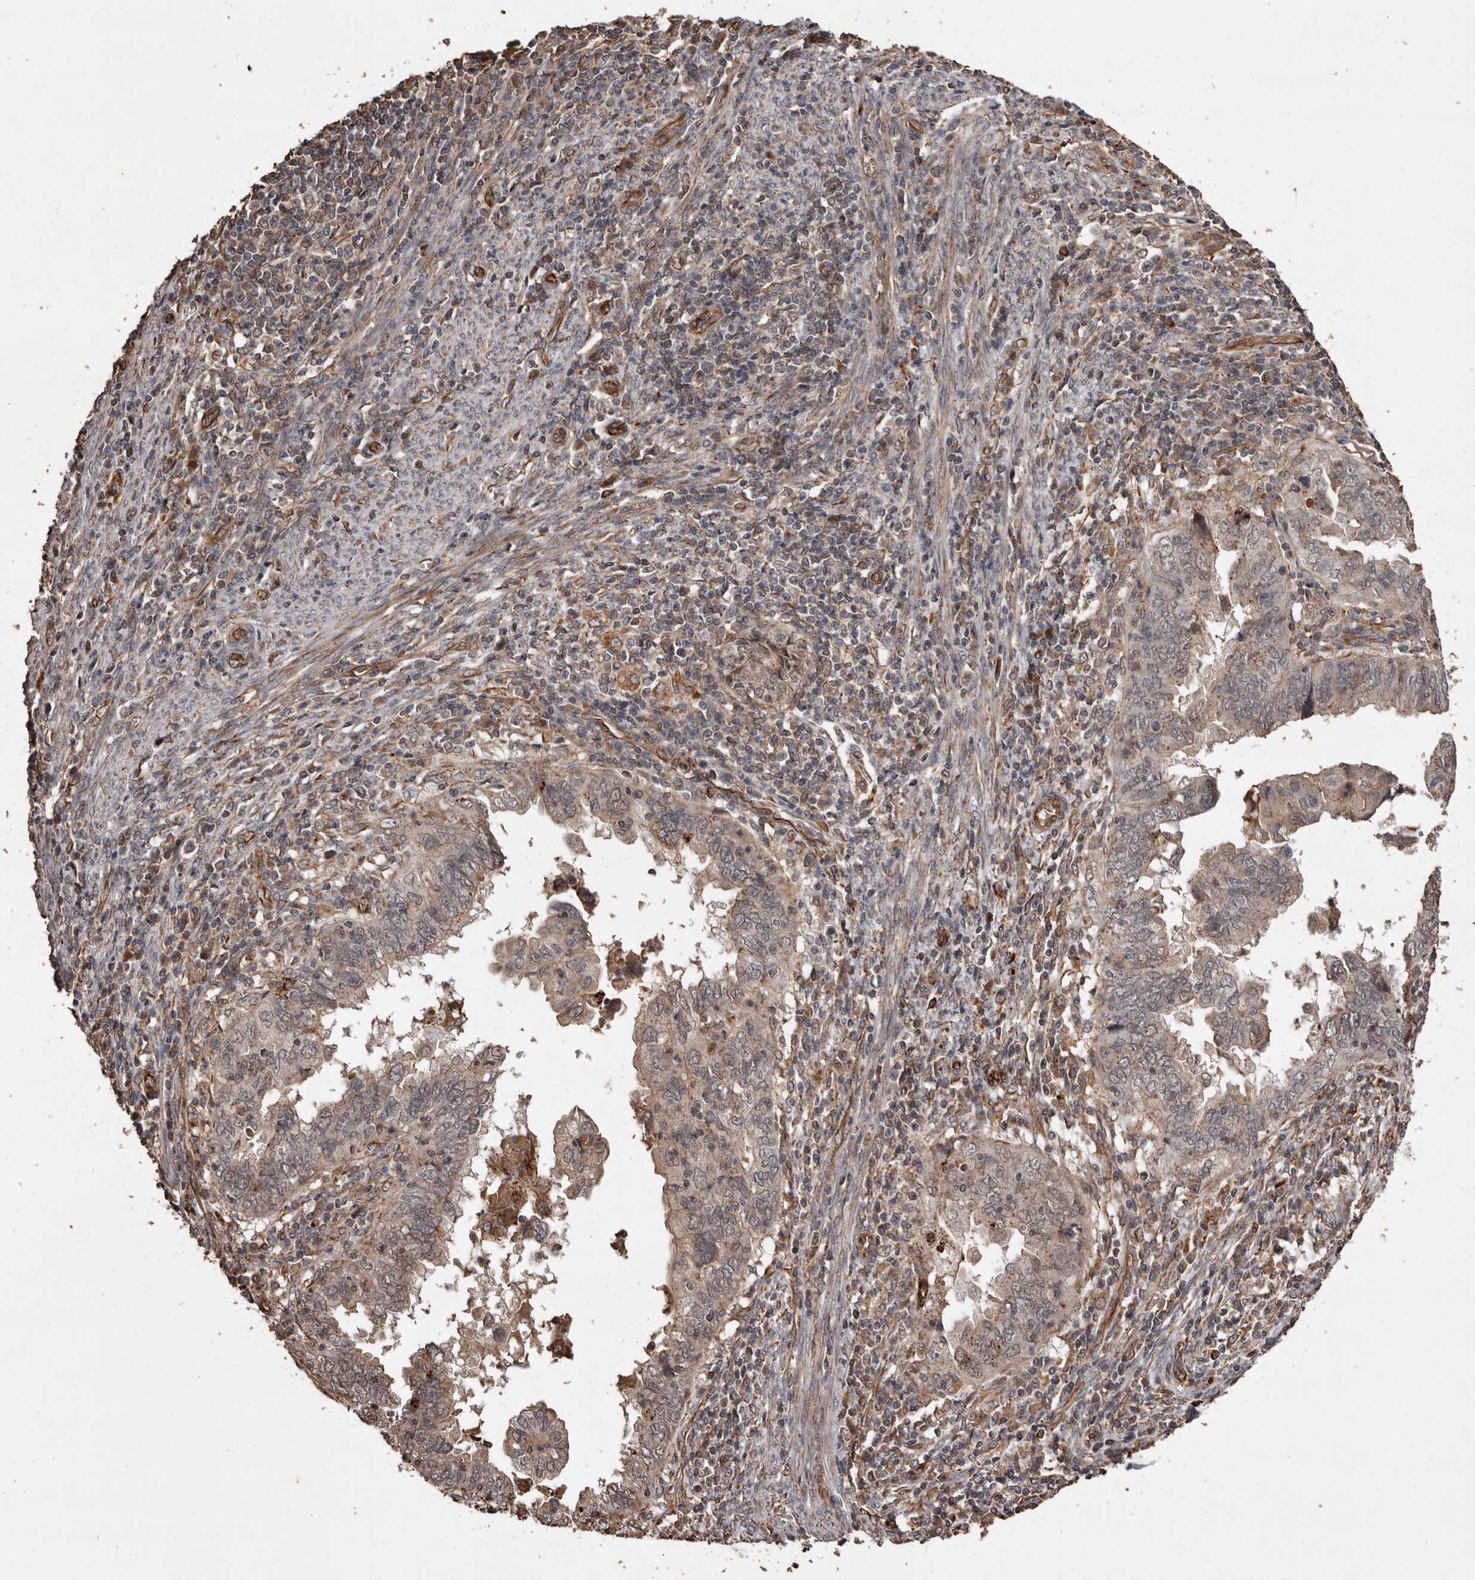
{"staining": {"intensity": "weak", "quantity": ">75%", "location": "cytoplasmic/membranous,nuclear"}, "tissue": "endometrial cancer", "cell_type": "Tumor cells", "image_type": "cancer", "snomed": [{"axis": "morphology", "description": "Adenocarcinoma, NOS"}, {"axis": "topography", "description": "Uterus"}], "caption": "Immunohistochemistry of endometrial adenocarcinoma displays low levels of weak cytoplasmic/membranous and nuclear staining in about >75% of tumor cells. The staining was performed using DAB (3,3'-diaminobenzidine), with brown indicating positive protein expression. Nuclei are stained blue with hematoxylin.", "gene": "BRAT1", "patient": {"sex": "female", "age": 77}}